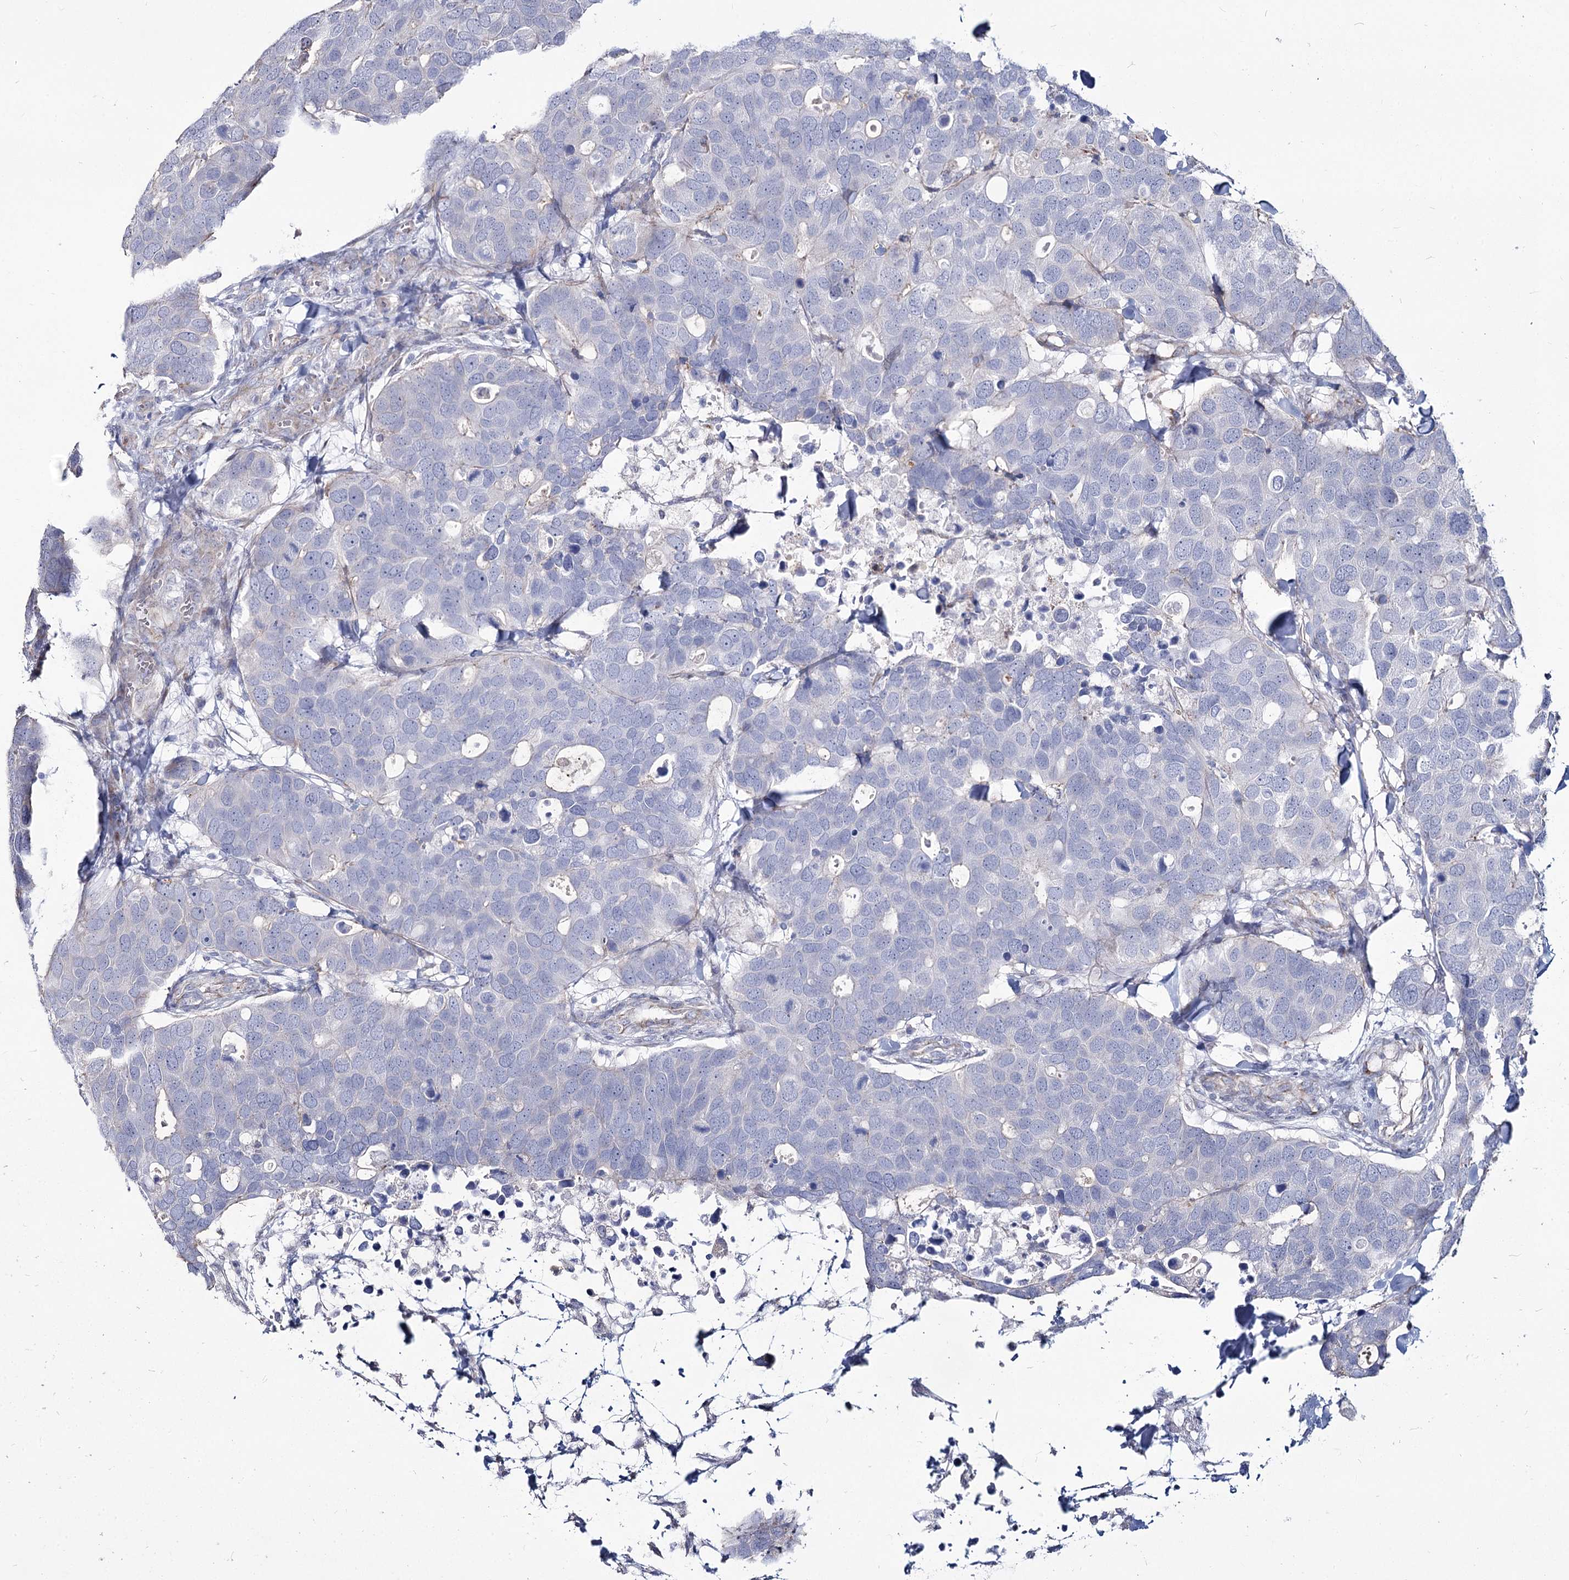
{"staining": {"intensity": "negative", "quantity": "none", "location": "none"}, "tissue": "breast cancer", "cell_type": "Tumor cells", "image_type": "cancer", "snomed": [{"axis": "morphology", "description": "Duct carcinoma"}, {"axis": "topography", "description": "Breast"}], "caption": "Breast cancer (invasive ductal carcinoma) stained for a protein using IHC demonstrates no staining tumor cells.", "gene": "ME3", "patient": {"sex": "female", "age": 83}}